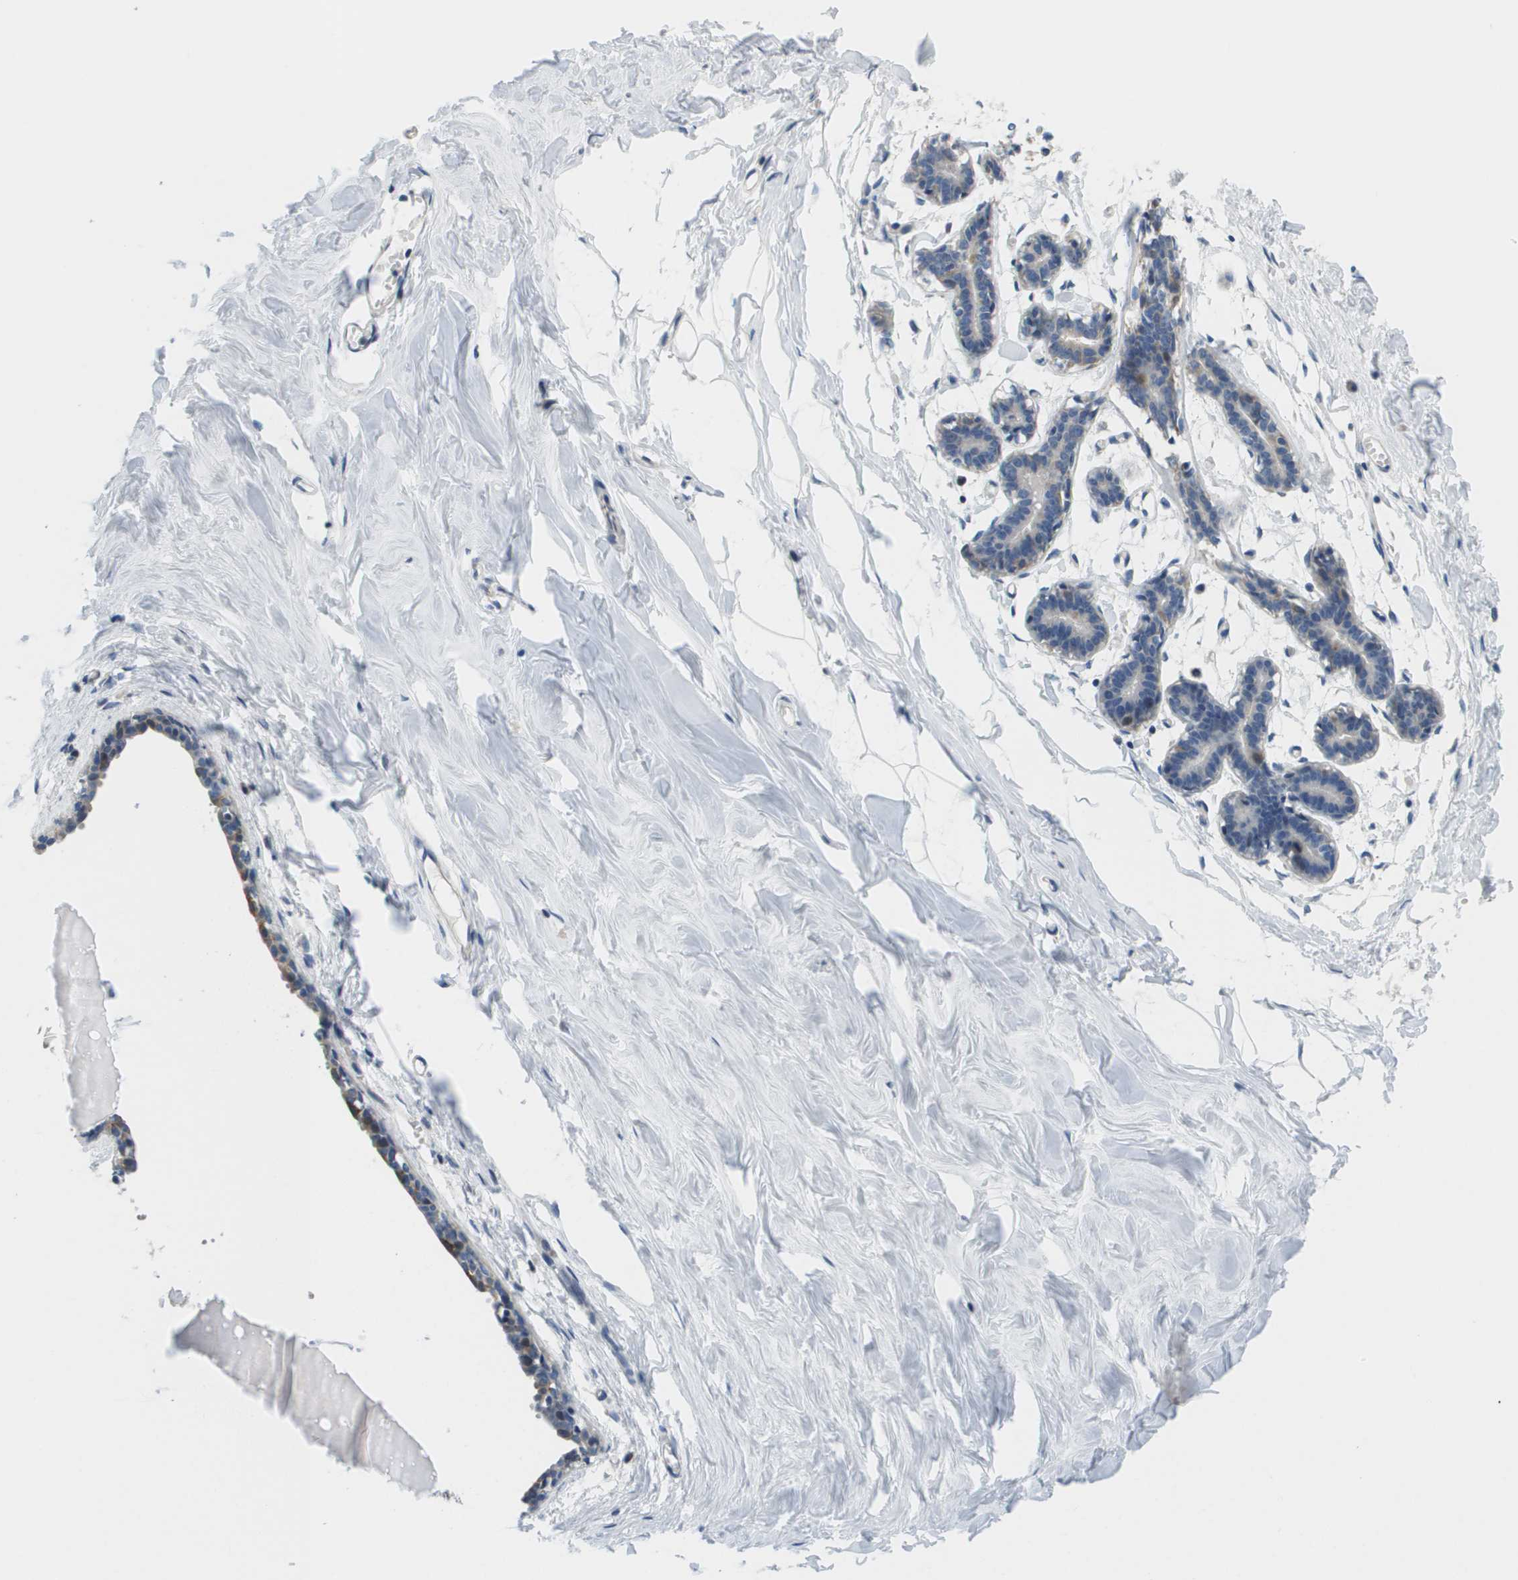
{"staining": {"intensity": "negative", "quantity": "none", "location": "none"}, "tissue": "breast", "cell_type": "Adipocytes", "image_type": "normal", "snomed": [{"axis": "morphology", "description": "Normal tissue, NOS"}, {"axis": "topography", "description": "Breast"}], "caption": "Histopathology image shows no significant protein positivity in adipocytes of unremarkable breast.", "gene": "KRT23", "patient": {"sex": "female", "age": 27}}